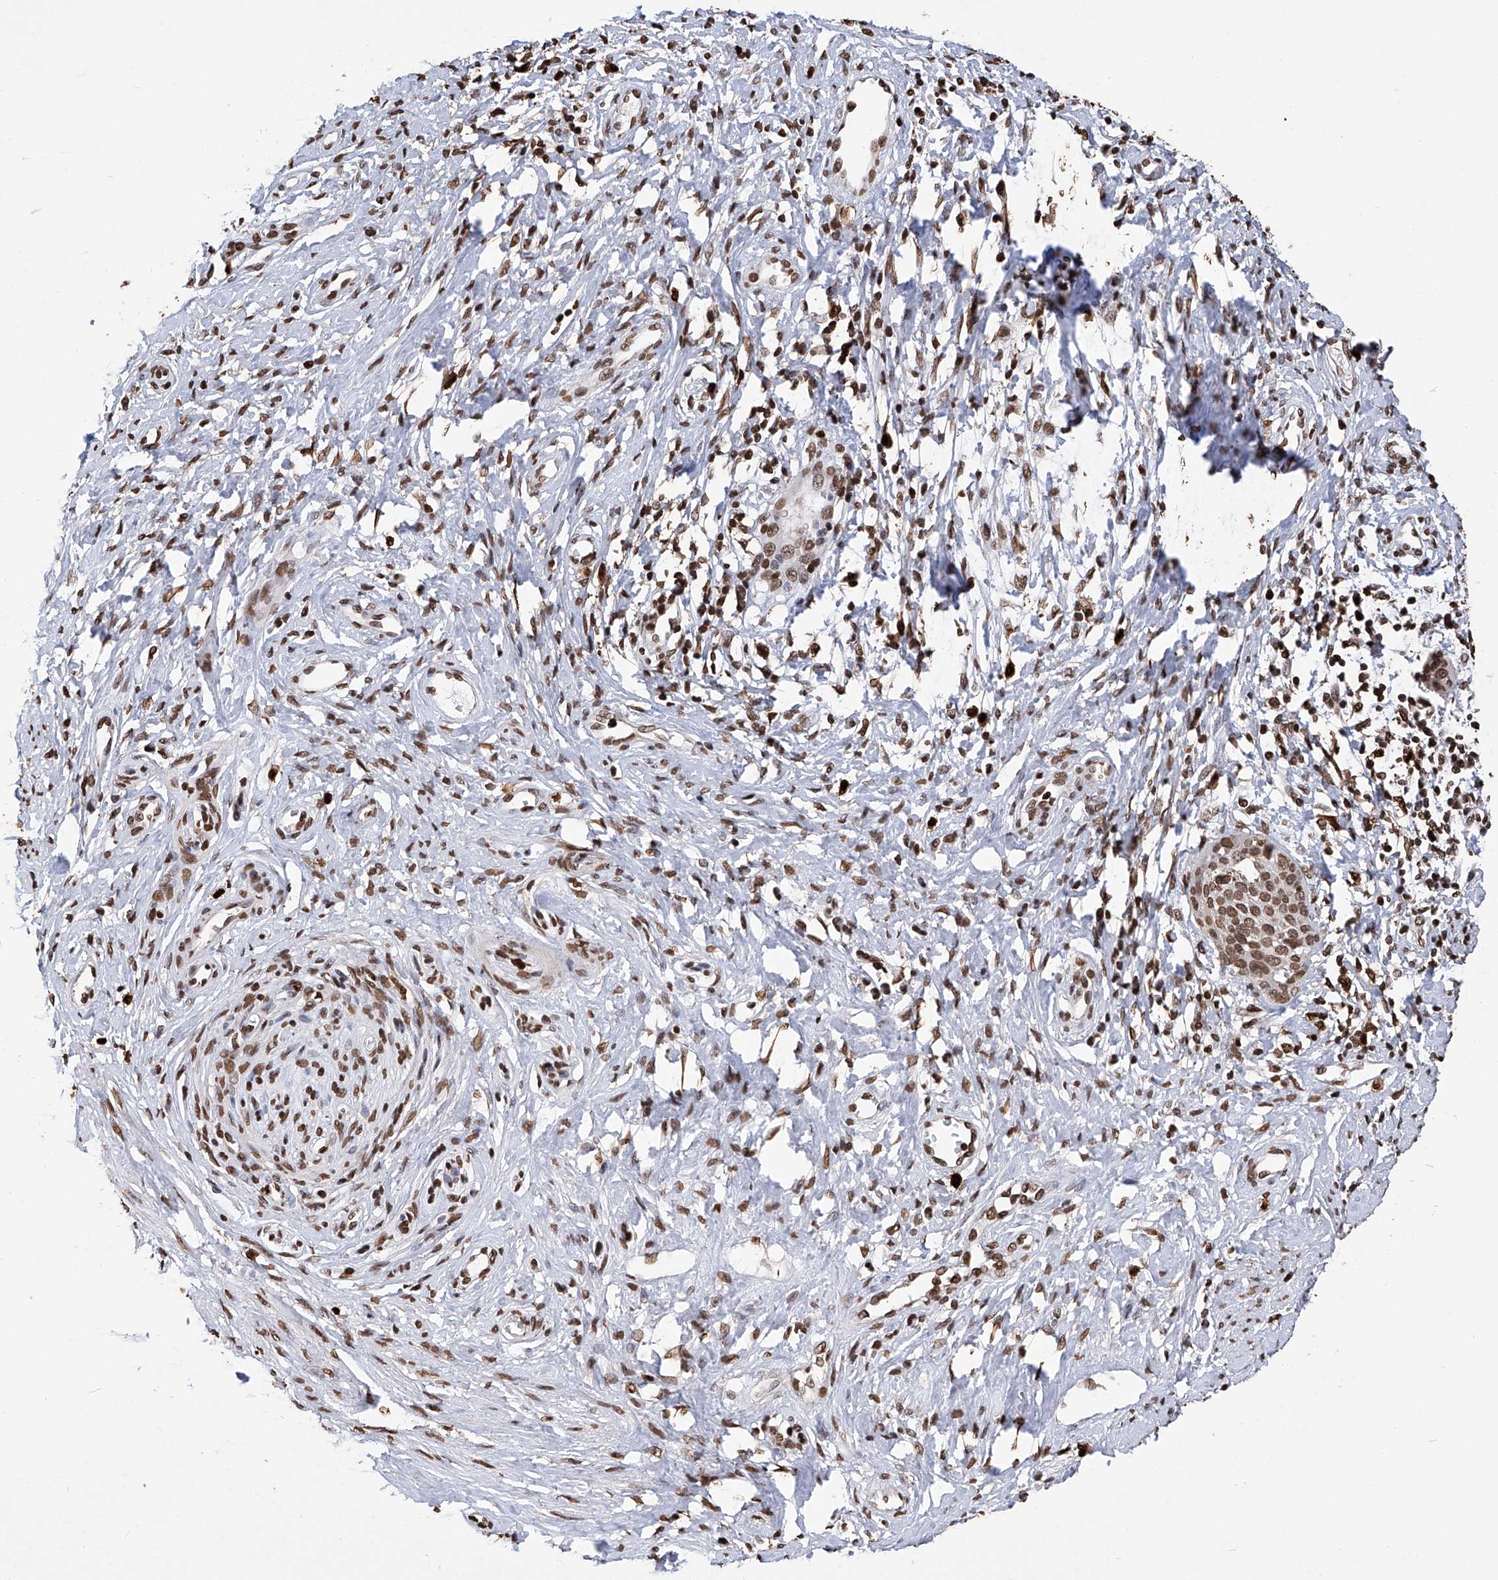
{"staining": {"intensity": "moderate", "quantity": ">75%", "location": "nuclear"}, "tissue": "cervical cancer", "cell_type": "Tumor cells", "image_type": "cancer", "snomed": [{"axis": "morphology", "description": "Squamous cell carcinoma, NOS"}, {"axis": "topography", "description": "Cervix"}], "caption": "The photomicrograph displays staining of squamous cell carcinoma (cervical), revealing moderate nuclear protein positivity (brown color) within tumor cells.", "gene": "CFAP410", "patient": {"sex": "female", "age": 37}}